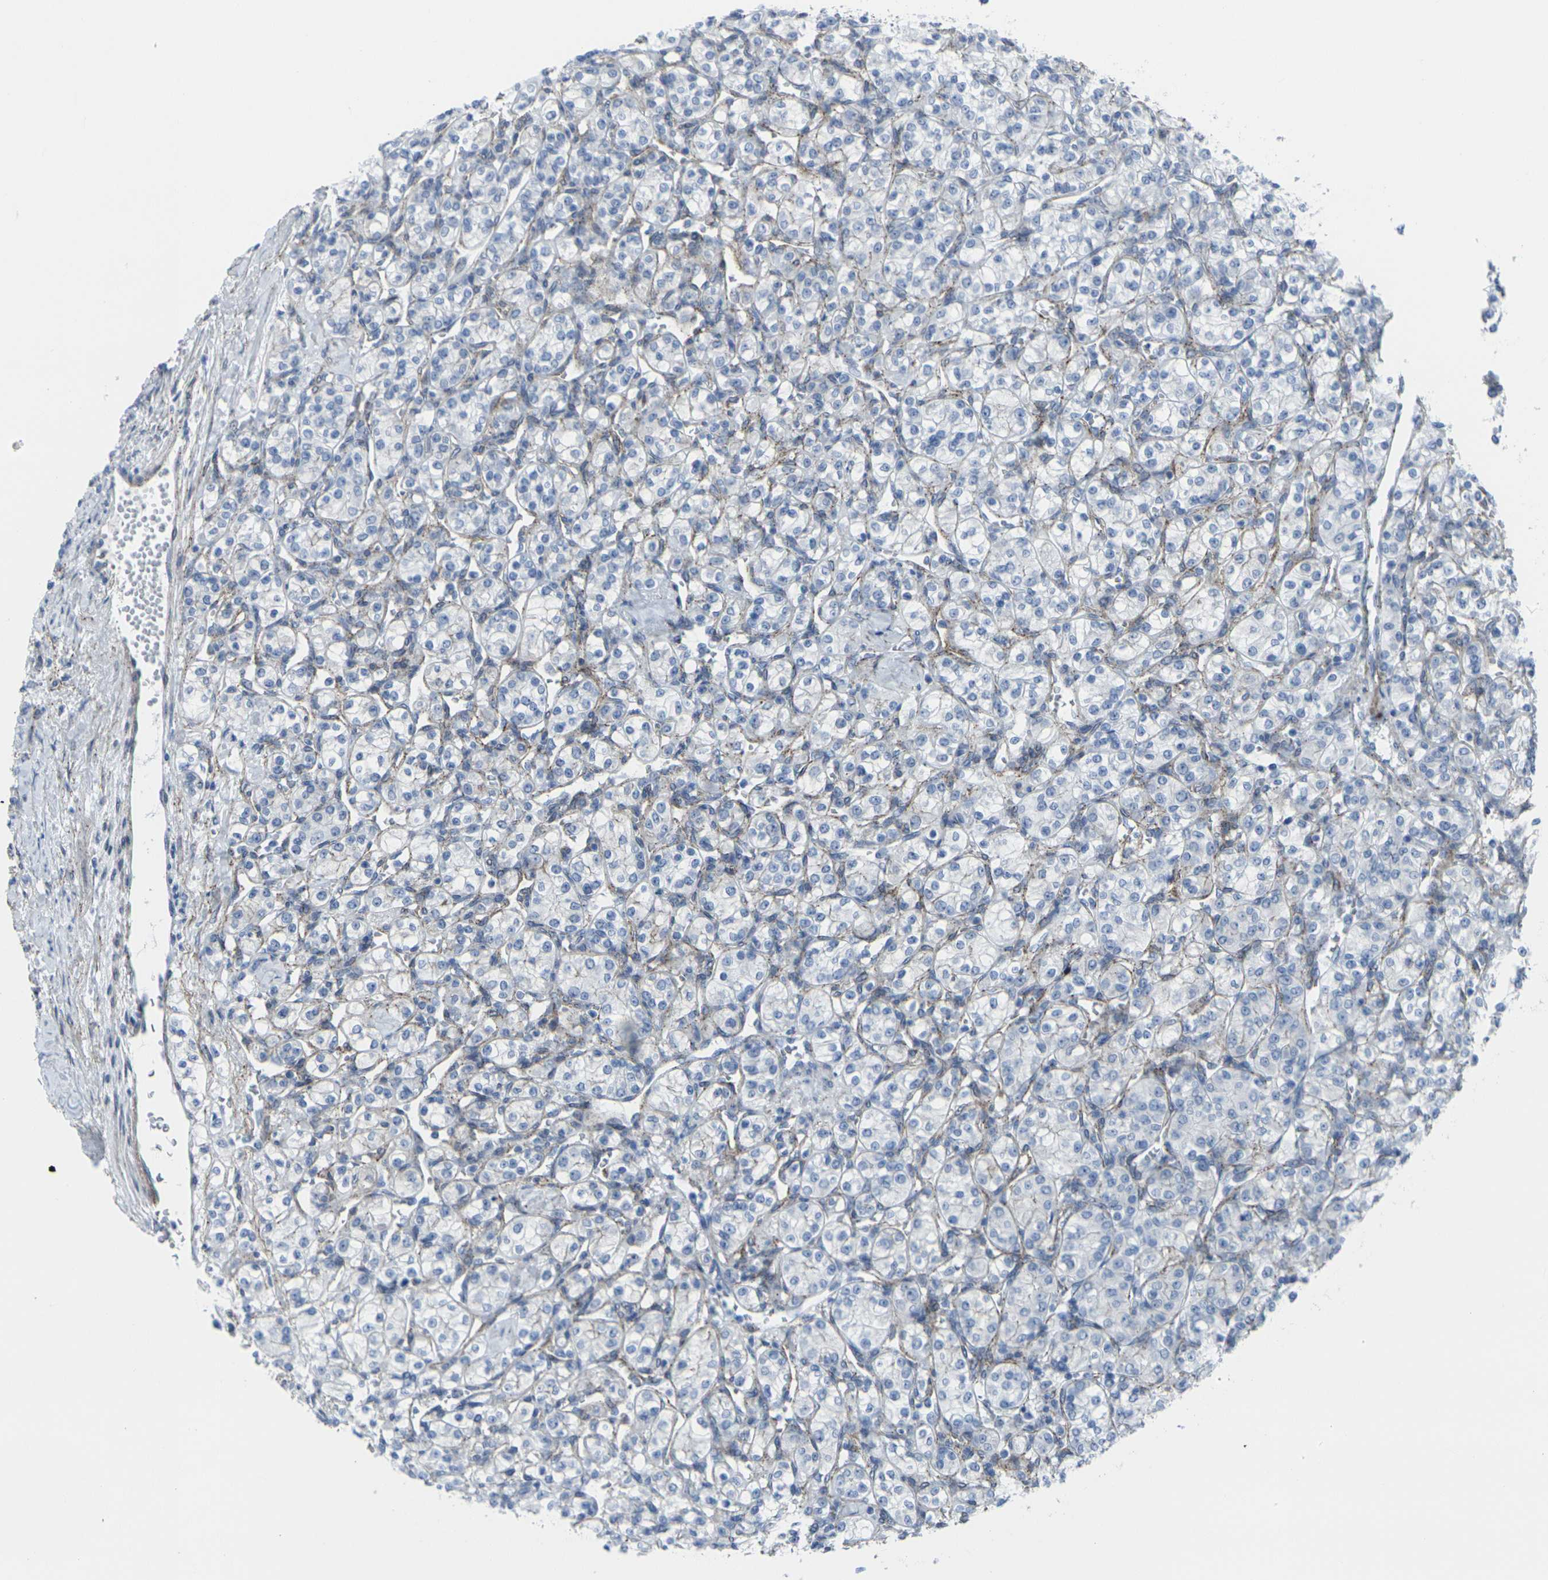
{"staining": {"intensity": "negative", "quantity": "none", "location": "none"}, "tissue": "renal cancer", "cell_type": "Tumor cells", "image_type": "cancer", "snomed": [{"axis": "morphology", "description": "Adenocarcinoma, NOS"}, {"axis": "topography", "description": "Kidney"}], "caption": "There is no significant staining in tumor cells of renal cancer (adenocarcinoma). (DAB (3,3'-diaminobenzidine) immunohistochemistry (IHC) visualized using brightfield microscopy, high magnification).", "gene": "CDH11", "patient": {"sex": "male", "age": 77}}